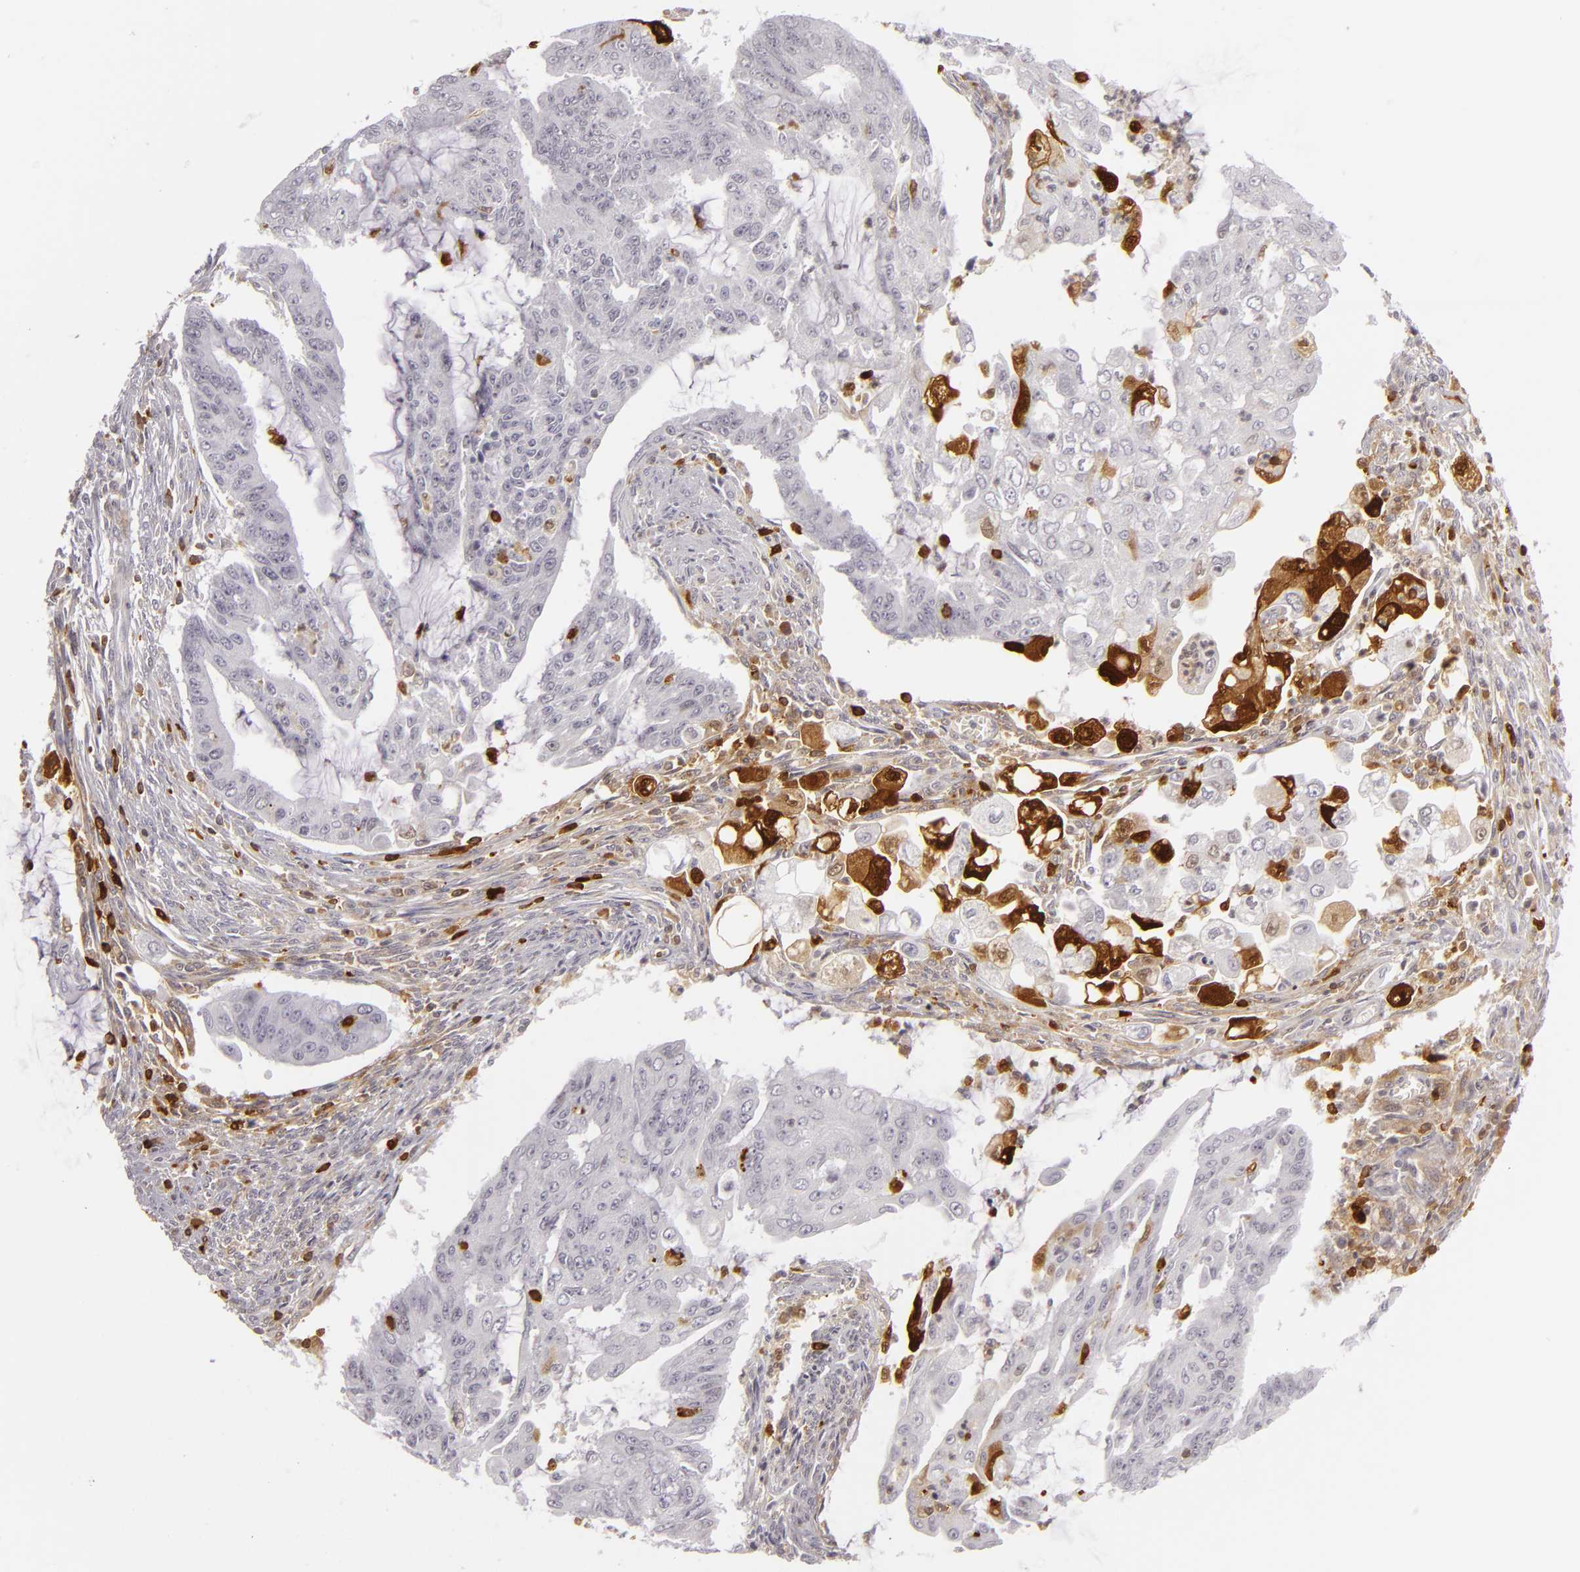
{"staining": {"intensity": "strong", "quantity": "<25%", "location": "cytoplasmic/membranous"}, "tissue": "endometrial cancer", "cell_type": "Tumor cells", "image_type": "cancer", "snomed": [{"axis": "morphology", "description": "Adenocarcinoma, NOS"}, {"axis": "topography", "description": "Endometrium"}], "caption": "Strong cytoplasmic/membranous positivity is seen in about <25% of tumor cells in endometrial cancer. The staining was performed using DAB, with brown indicating positive protein expression. Nuclei are stained blue with hematoxylin.", "gene": "APOBEC3G", "patient": {"sex": "female", "age": 75}}